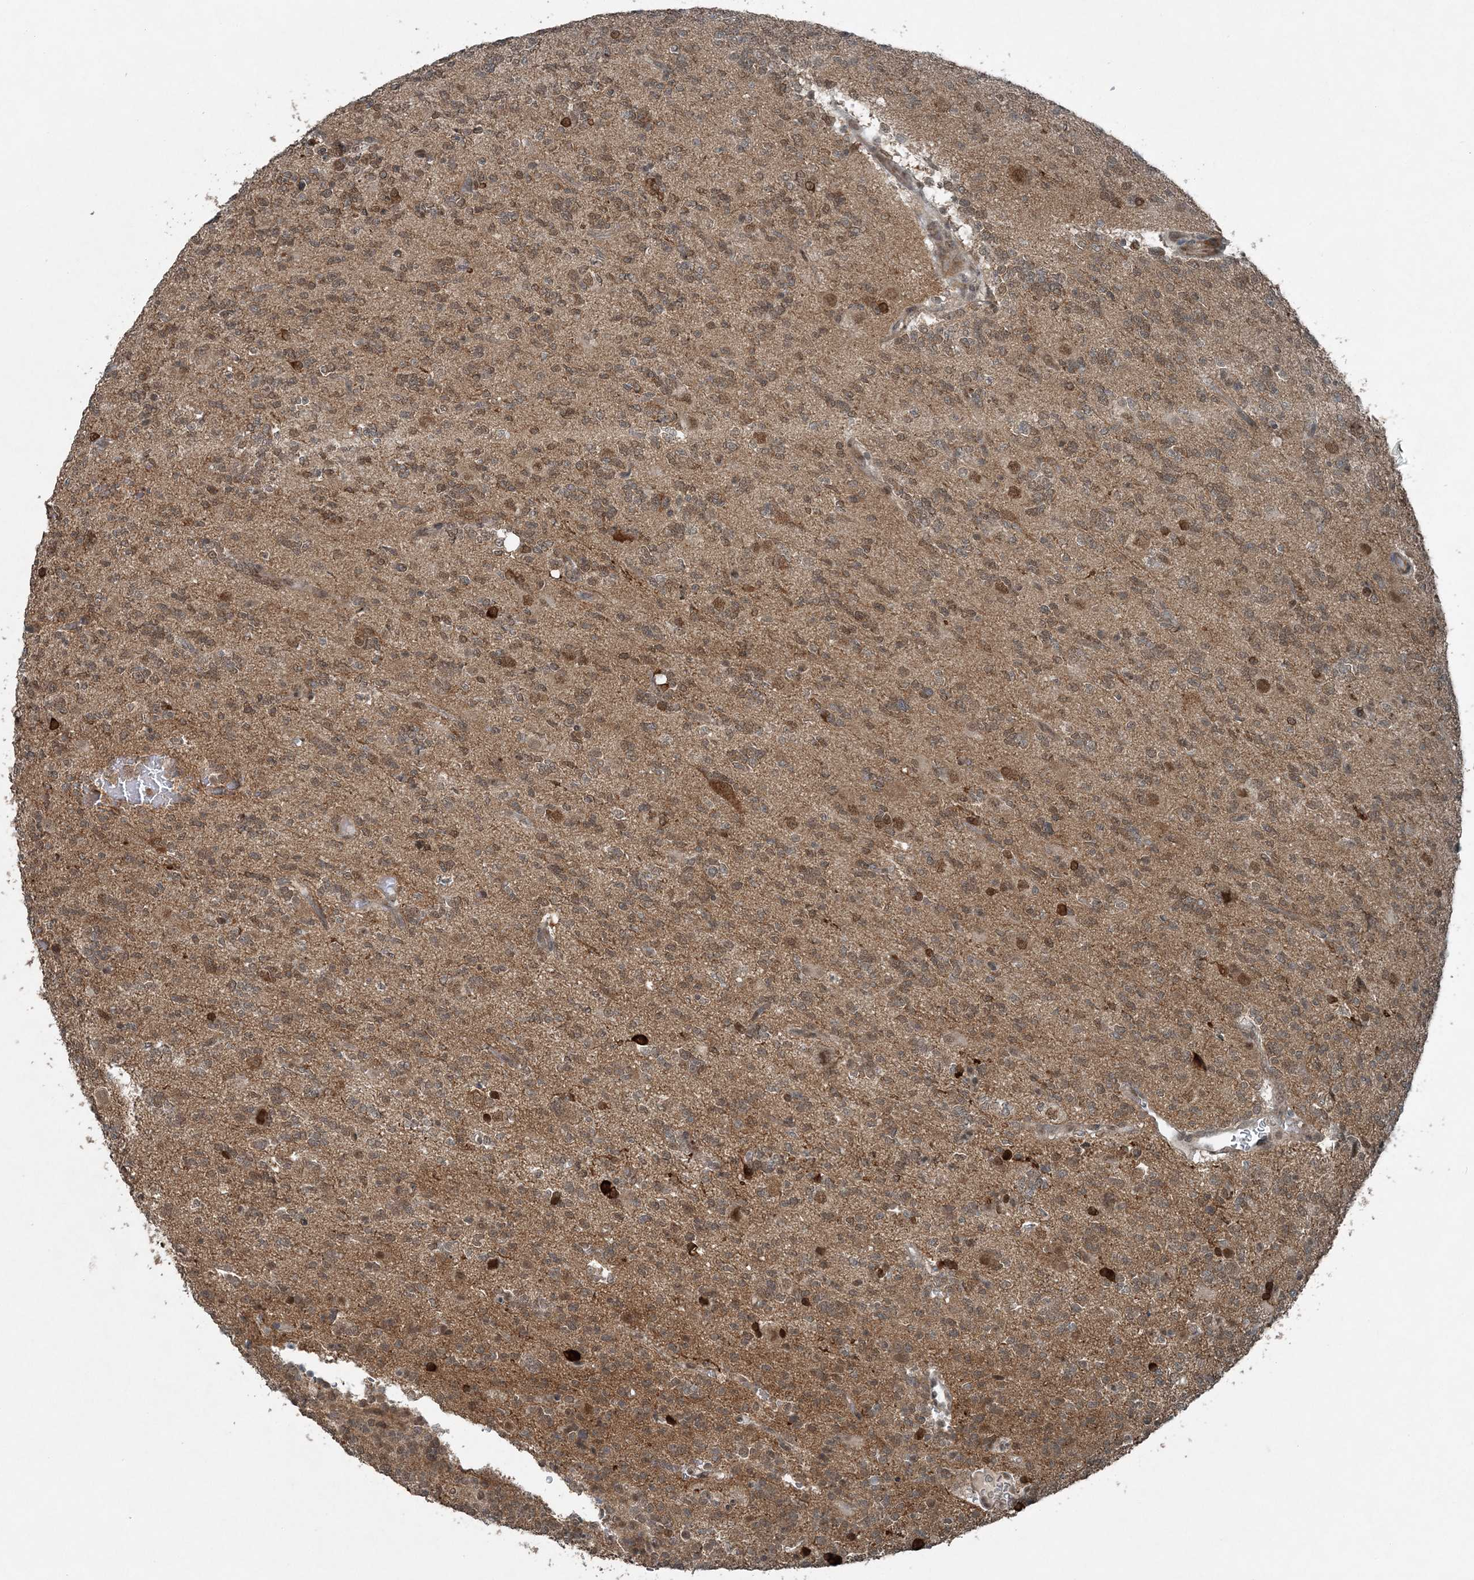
{"staining": {"intensity": "moderate", "quantity": ">75%", "location": "cytoplasmic/membranous,nuclear"}, "tissue": "glioma", "cell_type": "Tumor cells", "image_type": "cancer", "snomed": [{"axis": "morphology", "description": "Glioma, malignant, High grade"}, {"axis": "topography", "description": "Brain"}], "caption": "IHC staining of glioma, which reveals medium levels of moderate cytoplasmic/membranous and nuclear expression in approximately >75% of tumor cells indicating moderate cytoplasmic/membranous and nuclear protein positivity. The staining was performed using DAB (brown) for protein detection and nuclei were counterstained in hematoxylin (blue).", "gene": "COPS7B", "patient": {"sex": "female", "age": 62}}